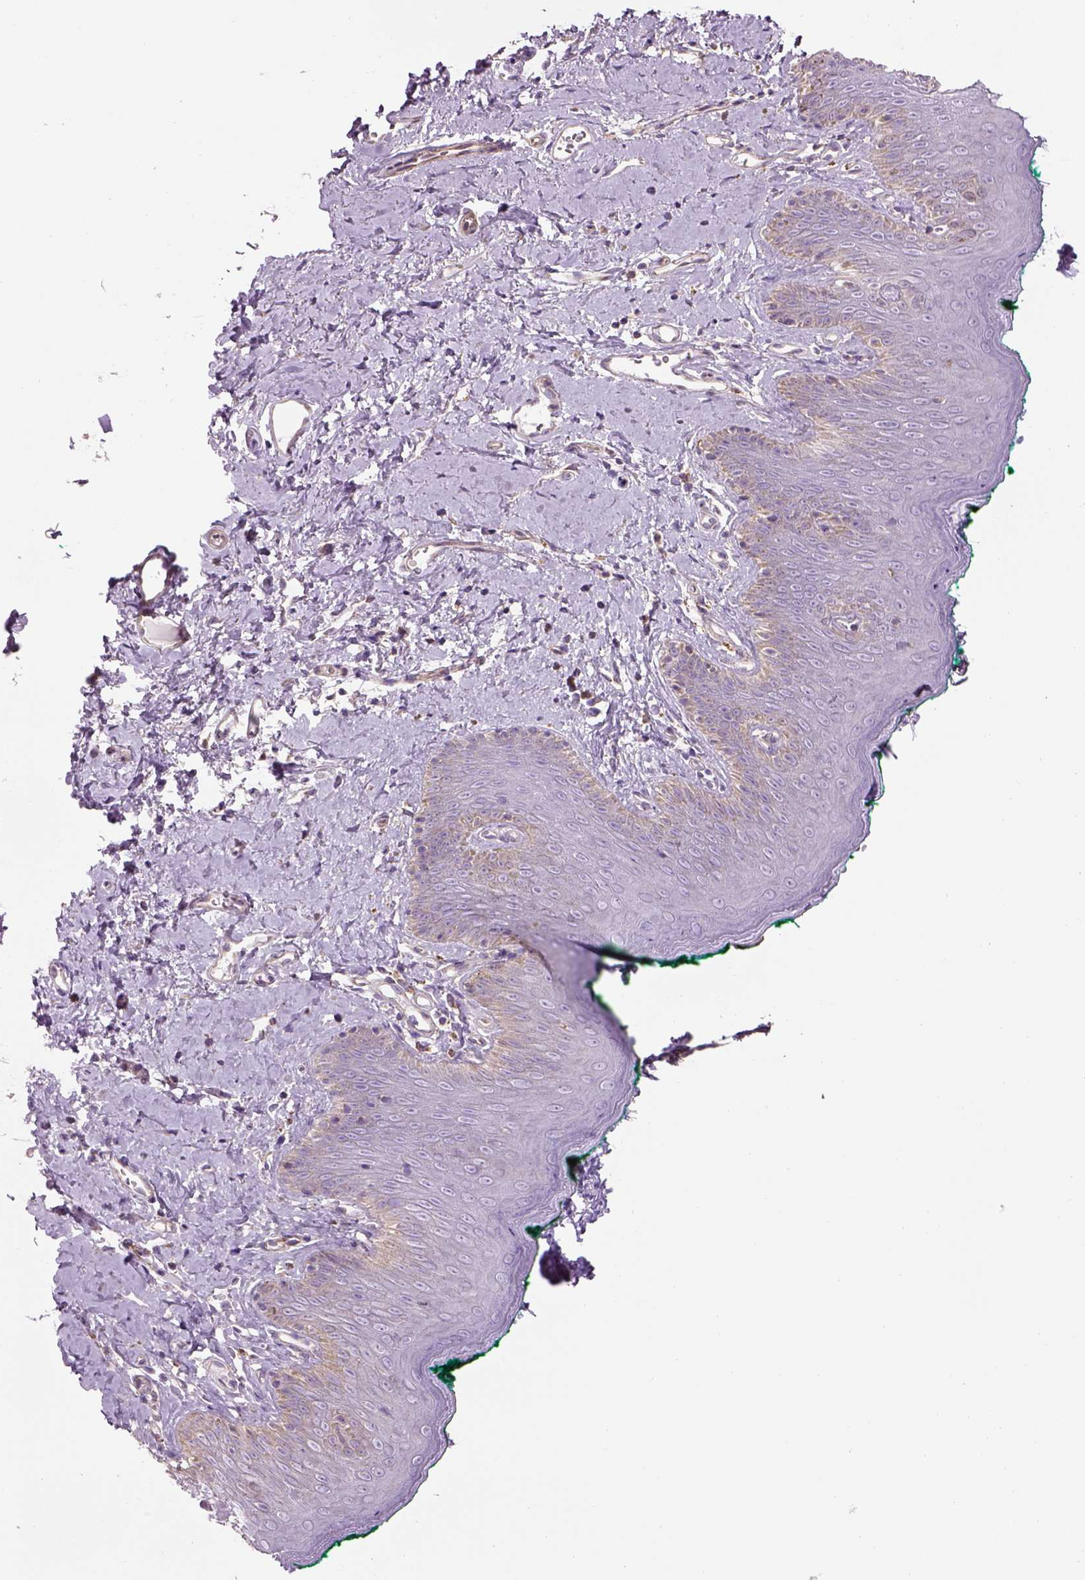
{"staining": {"intensity": "weak", "quantity": "<25%", "location": "cytoplasmic/membranous"}, "tissue": "skin", "cell_type": "Epidermal cells", "image_type": "normal", "snomed": [{"axis": "morphology", "description": "Normal tissue, NOS"}, {"axis": "topography", "description": "Vulva"}], "caption": "The IHC image has no significant expression in epidermal cells of skin. (DAB IHC, high magnification).", "gene": "IFT52", "patient": {"sex": "female", "age": 66}}